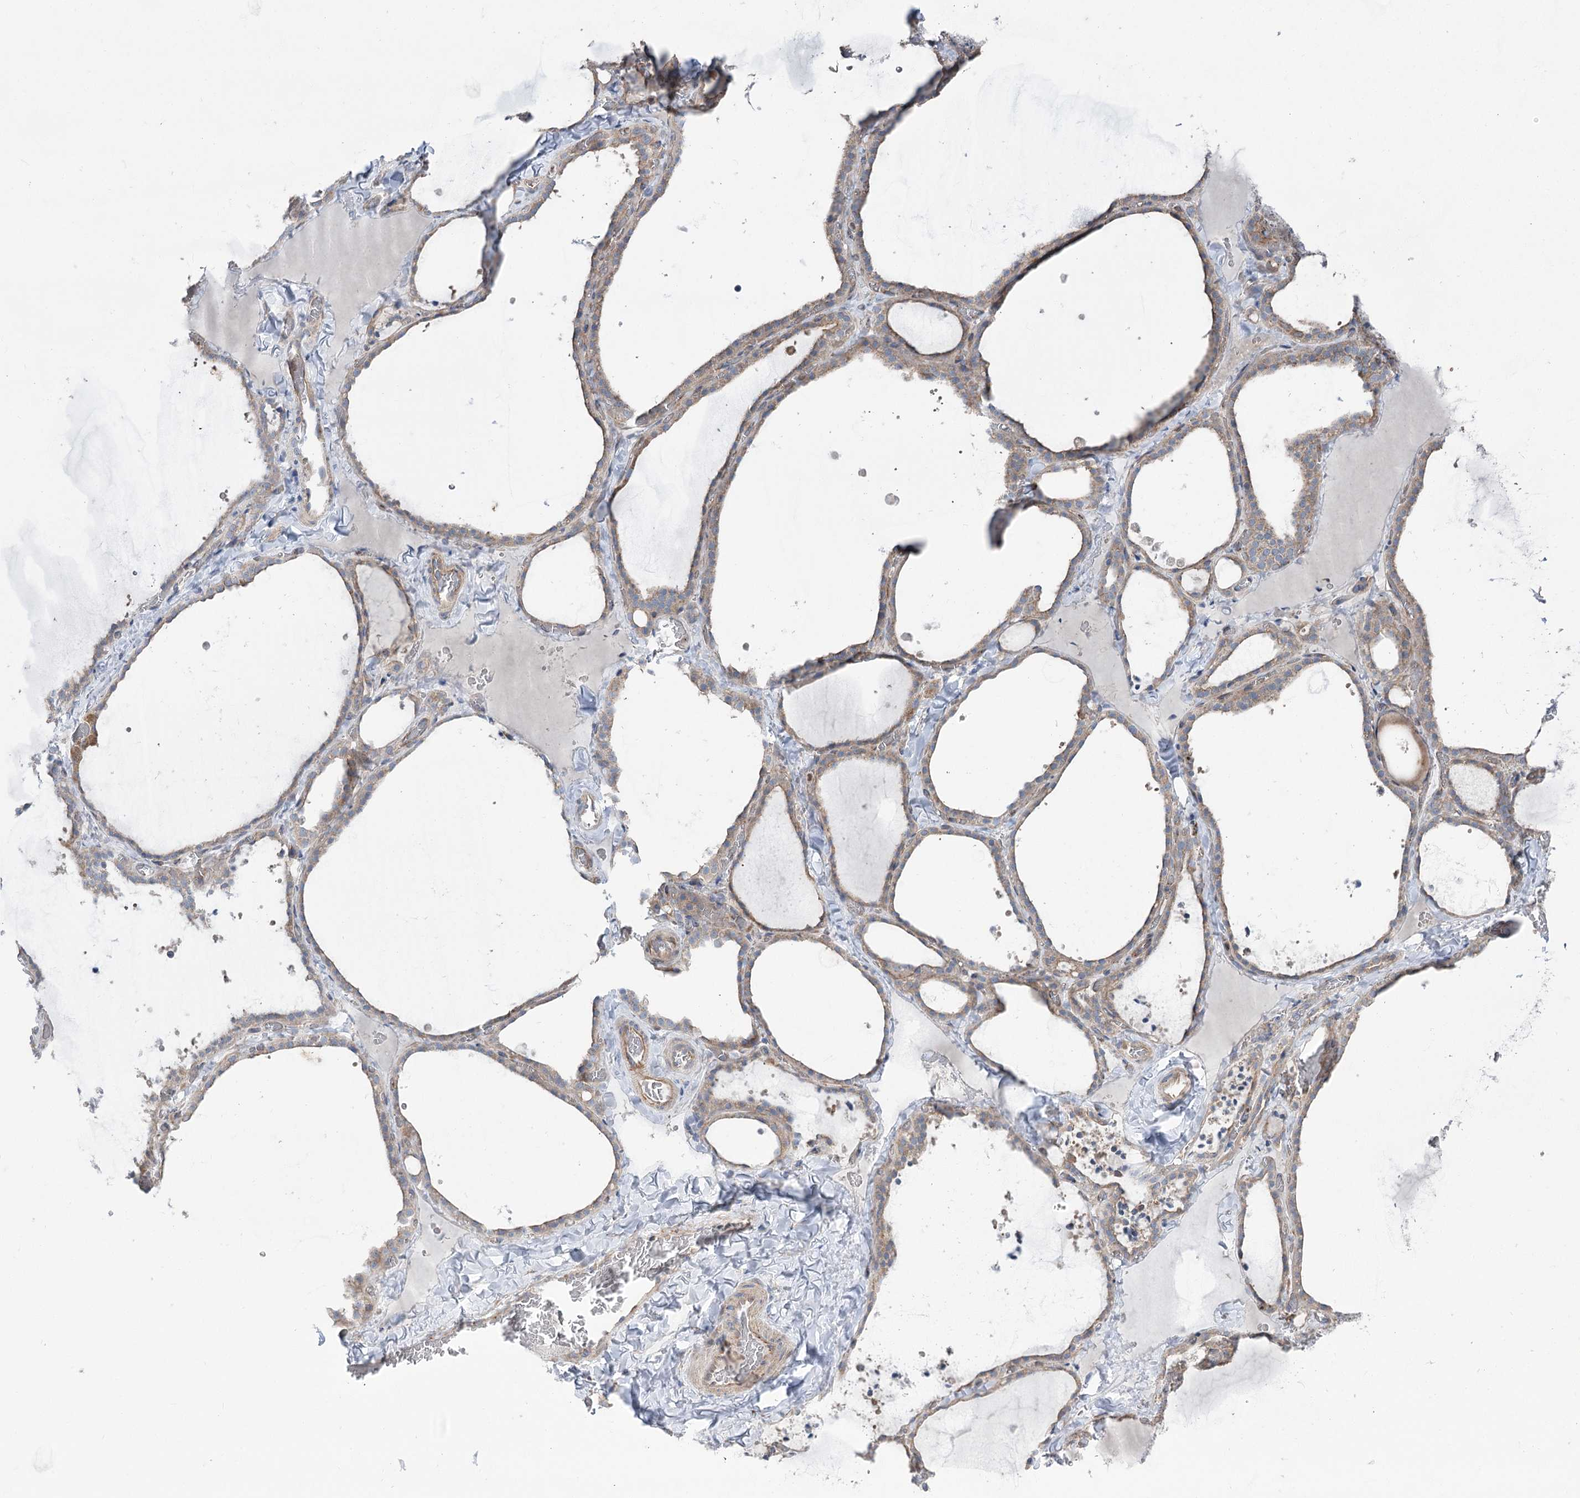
{"staining": {"intensity": "weak", "quantity": ">75%", "location": "cytoplasmic/membranous"}, "tissue": "thyroid gland", "cell_type": "Glandular cells", "image_type": "normal", "snomed": [{"axis": "morphology", "description": "Normal tissue, NOS"}, {"axis": "topography", "description": "Thyroid gland"}], "caption": "Immunohistochemistry staining of normal thyroid gland, which exhibits low levels of weak cytoplasmic/membranous positivity in about >75% of glandular cells indicating weak cytoplasmic/membranous protein positivity. The staining was performed using DAB (3,3'-diaminobenzidine) (brown) for protein detection and nuclei were counterstained in hematoxylin (blue).", "gene": "SCN11A", "patient": {"sex": "female", "age": 22}}